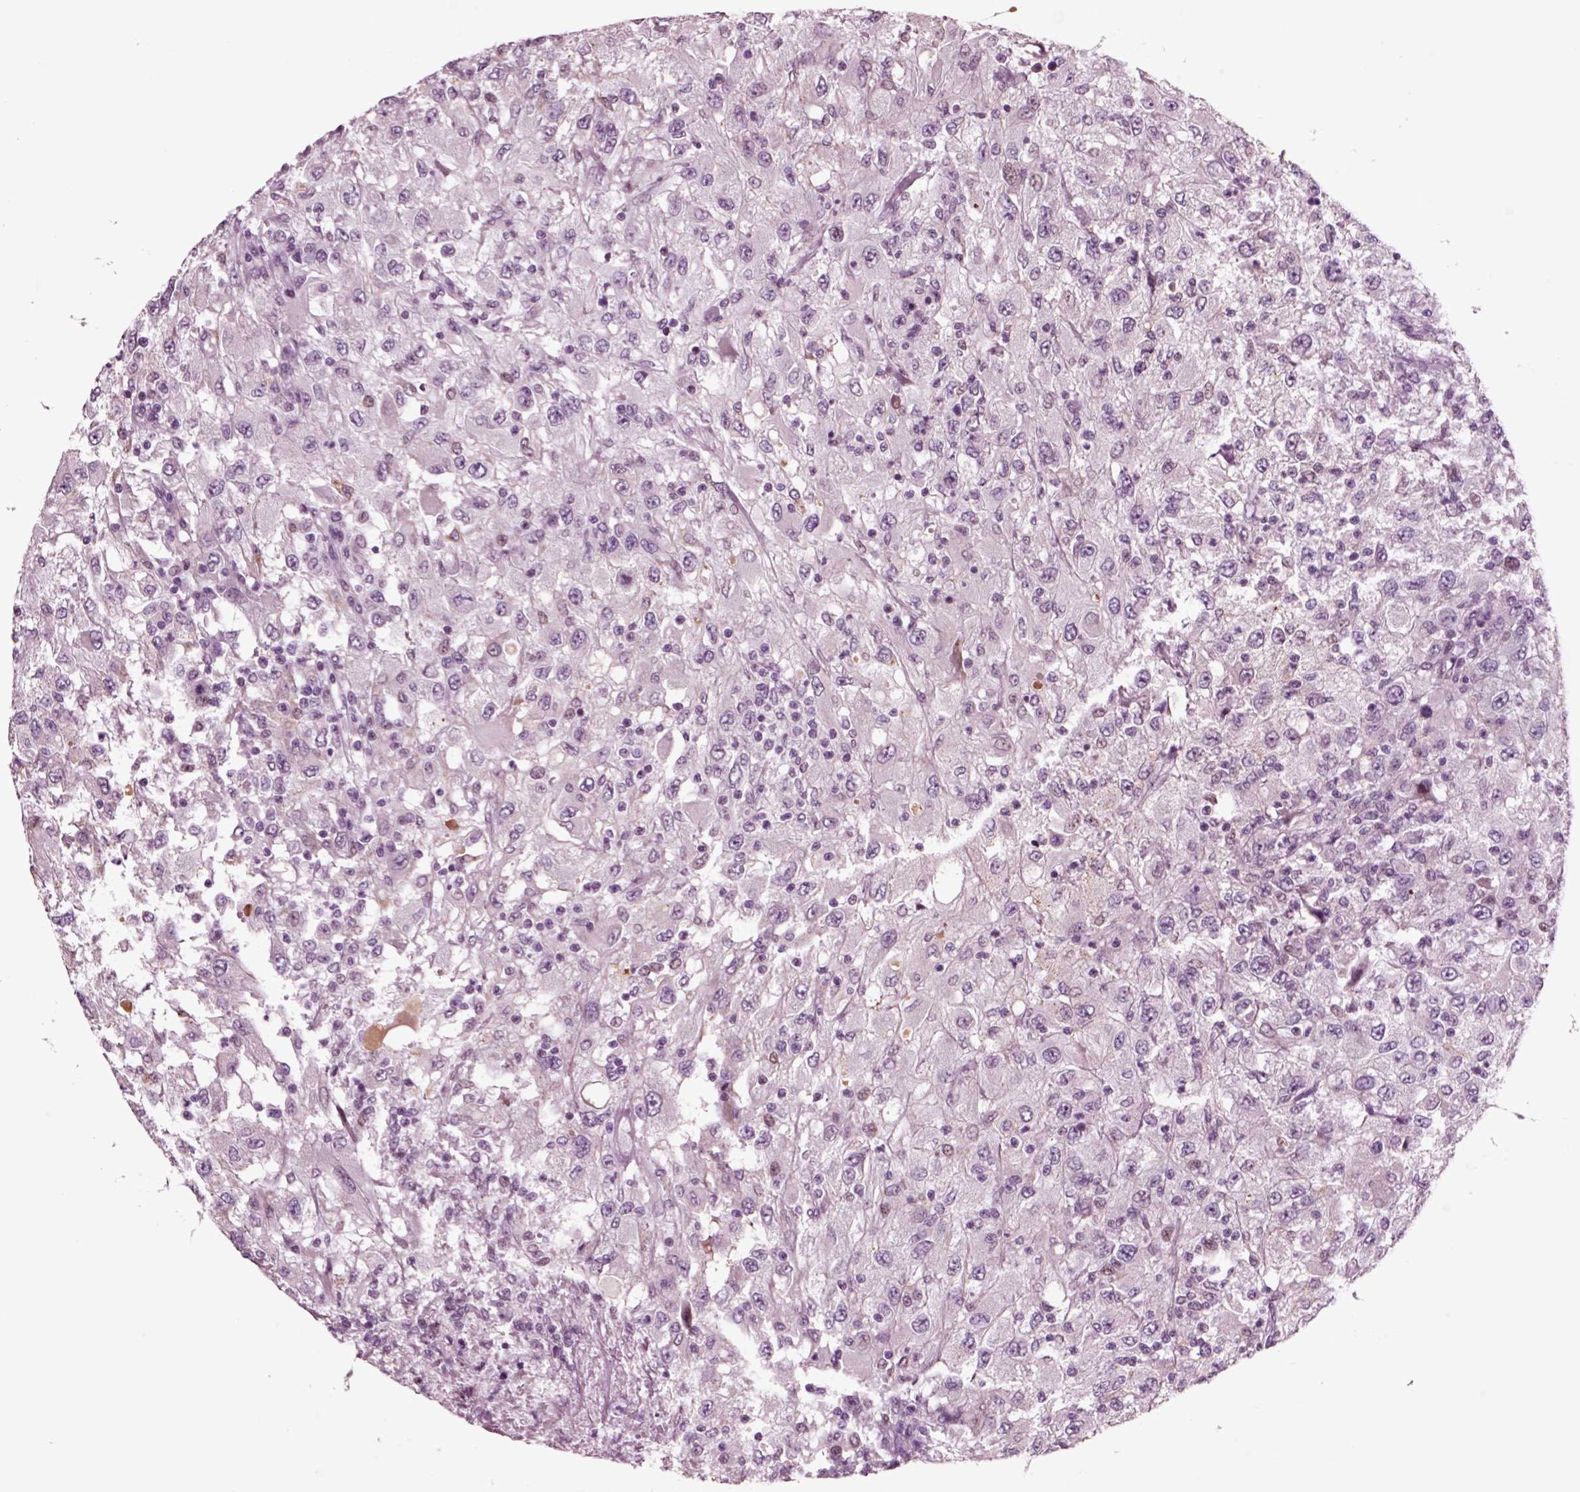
{"staining": {"intensity": "negative", "quantity": "none", "location": "none"}, "tissue": "renal cancer", "cell_type": "Tumor cells", "image_type": "cancer", "snomed": [{"axis": "morphology", "description": "Adenocarcinoma, NOS"}, {"axis": "topography", "description": "Kidney"}], "caption": "Immunohistochemistry of human renal adenocarcinoma displays no staining in tumor cells.", "gene": "CHGB", "patient": {"sex": "female", "age": 67}}